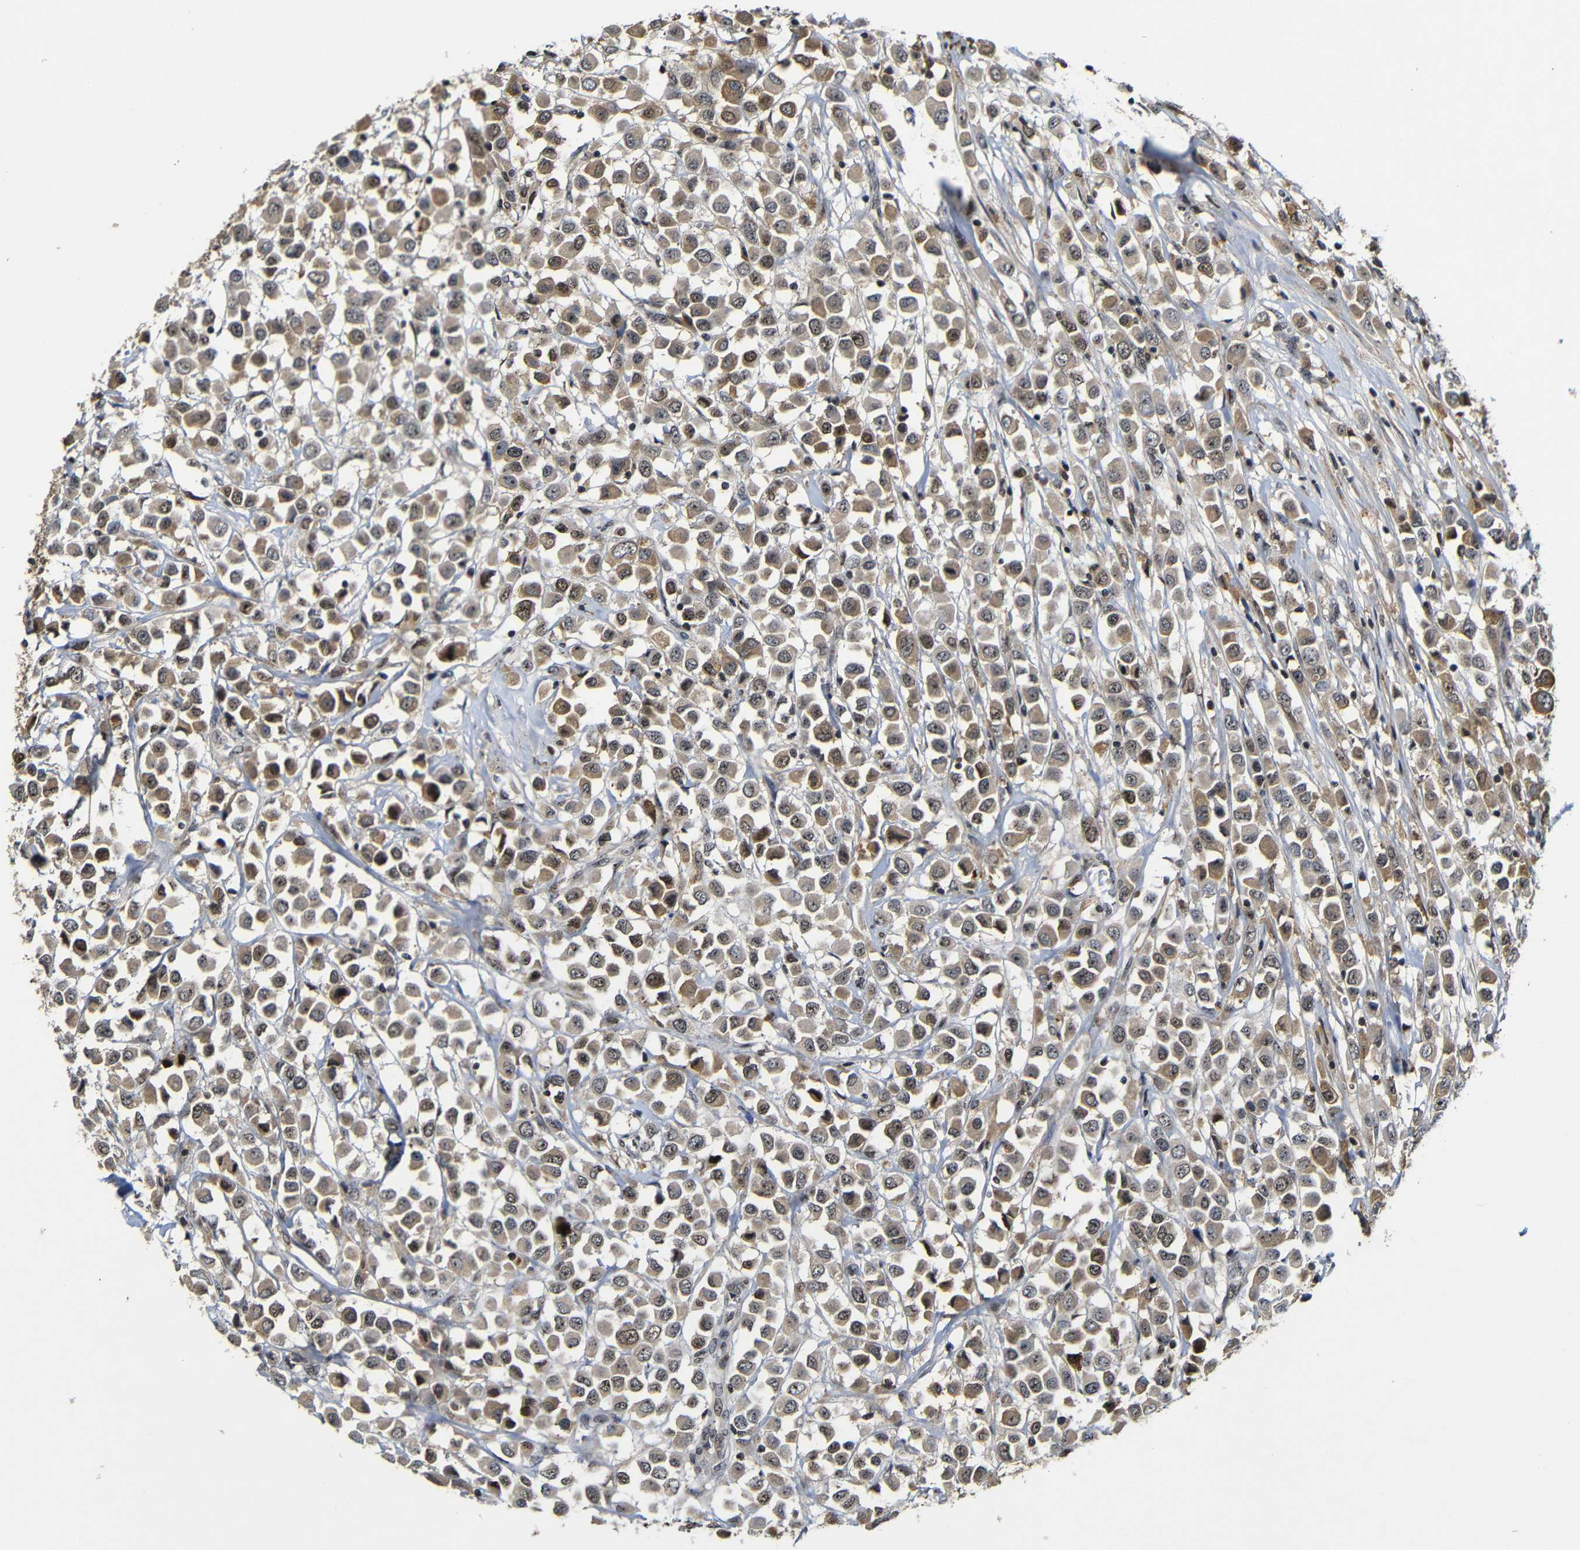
{"staining": {"intensity": "moderate", "quantity": ">75%", "location": "cytoplasmic/membranous,nuclear"}, "tissue": "breast cancer", "cell_type": "Tumor cells", "image_type": "cancer", "snomed": [{"axis": "morphology", "description": "Duct carcinoma"}, {"axis": "topography", "description": "Breast"}], "caption": "A histopathology image of human breast cancer (infiltrating ductal carcinoma) stained for a protein shows moderate cytoplasmic/membranous and nuclear brown staining in tumor cells.", "gene": "MYC", "patient": {"sex": "female", "age": 61}}